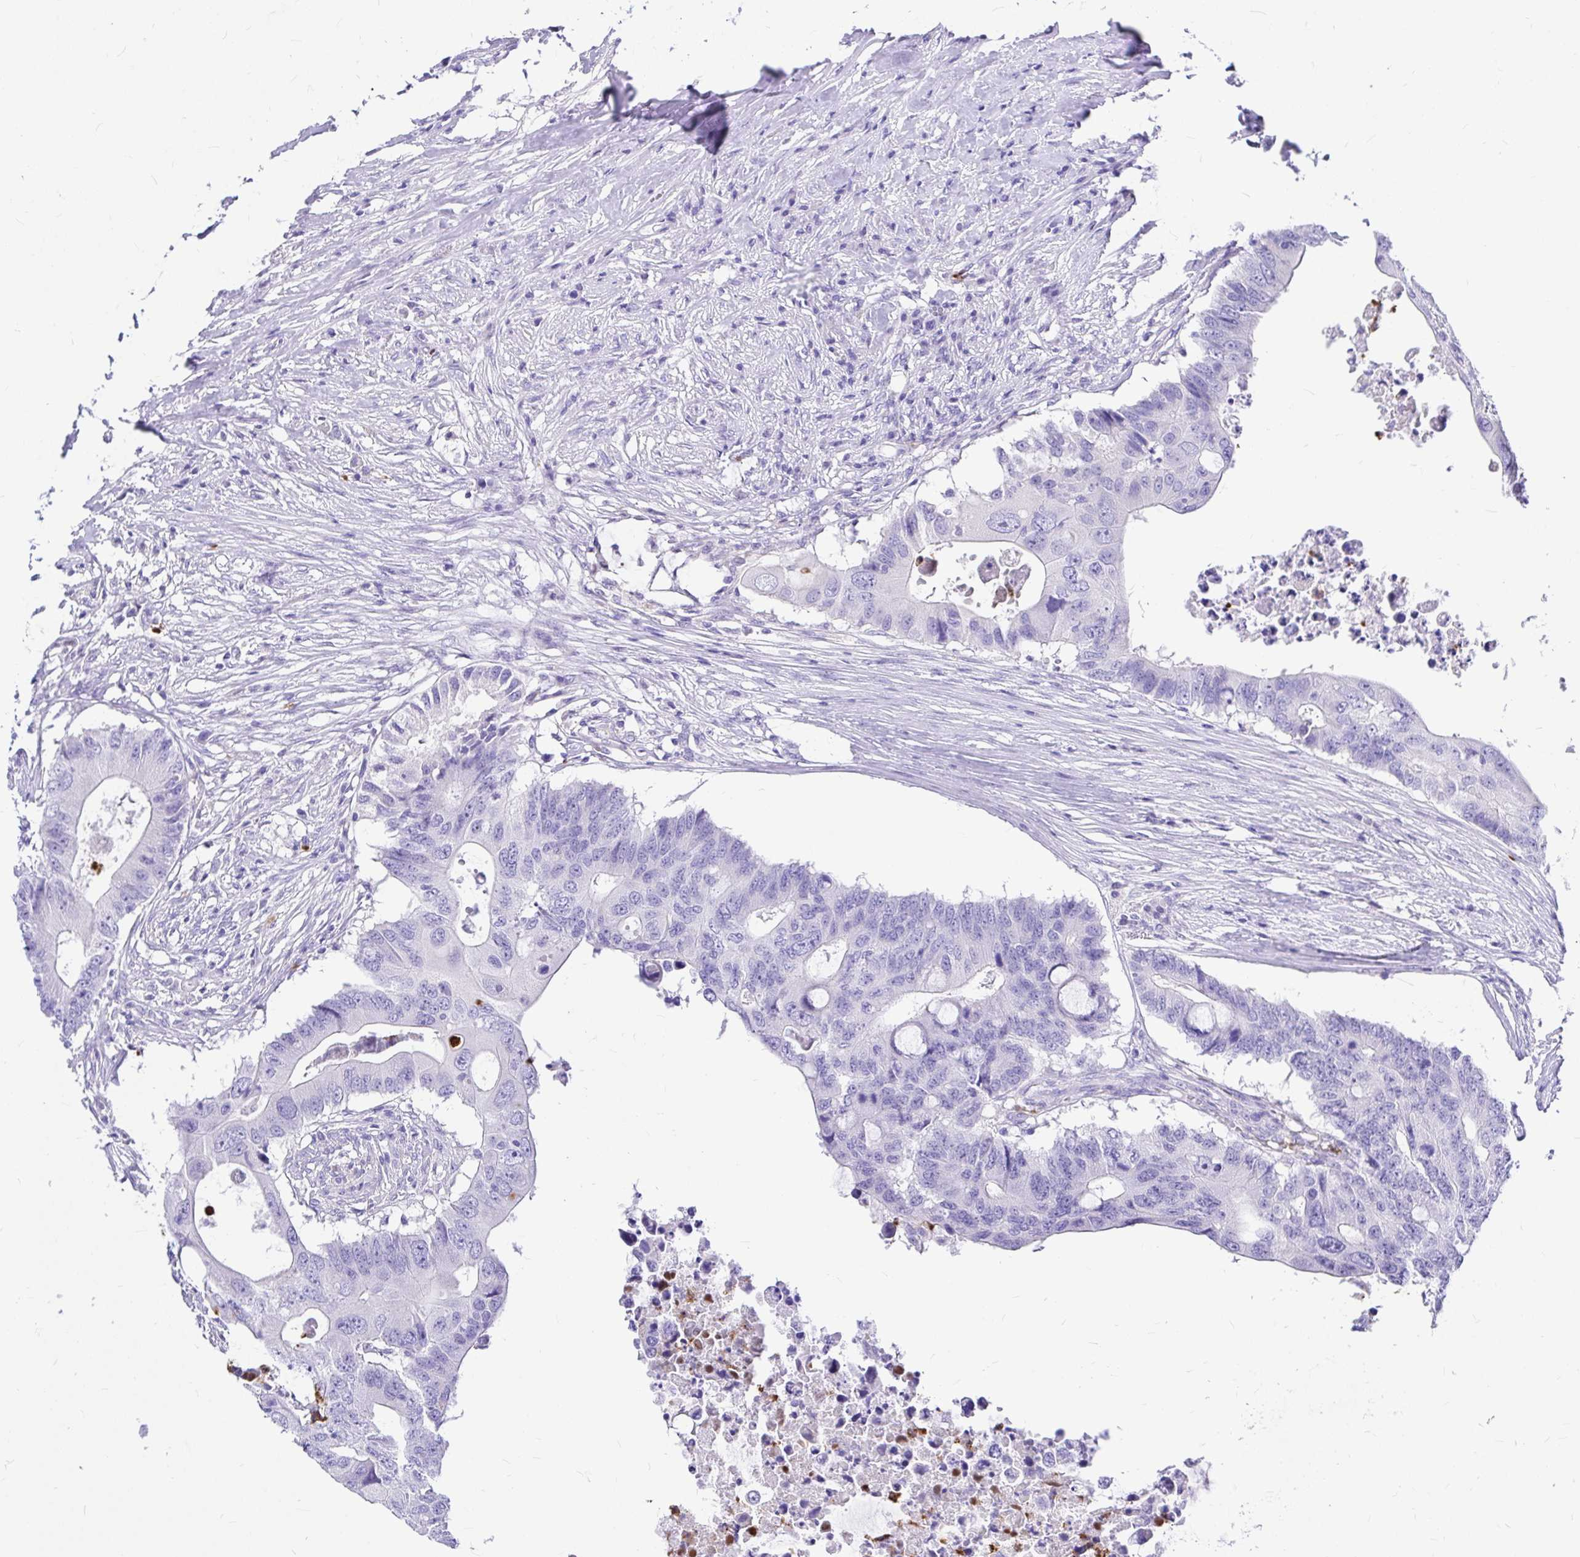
{"staining": {"intensity": "negative", "quantity": "none", "location": "none"}, "tissue": "colorectal cancer", "cell_type": "Tumor cells", "image_type": "cancer", "snomed": [{"axis": "morphology", "description": "Adenocarcinoma, NOS"}, {"axis": "topography", "description": "Colon"}], "caption": "Tumor cells show no significant positivity in colorectal cancer. (IHC, brightfield microscopy, high magnification).", "gene": "CLEC1B", "patient": {"sex": "male", "age": 71}}